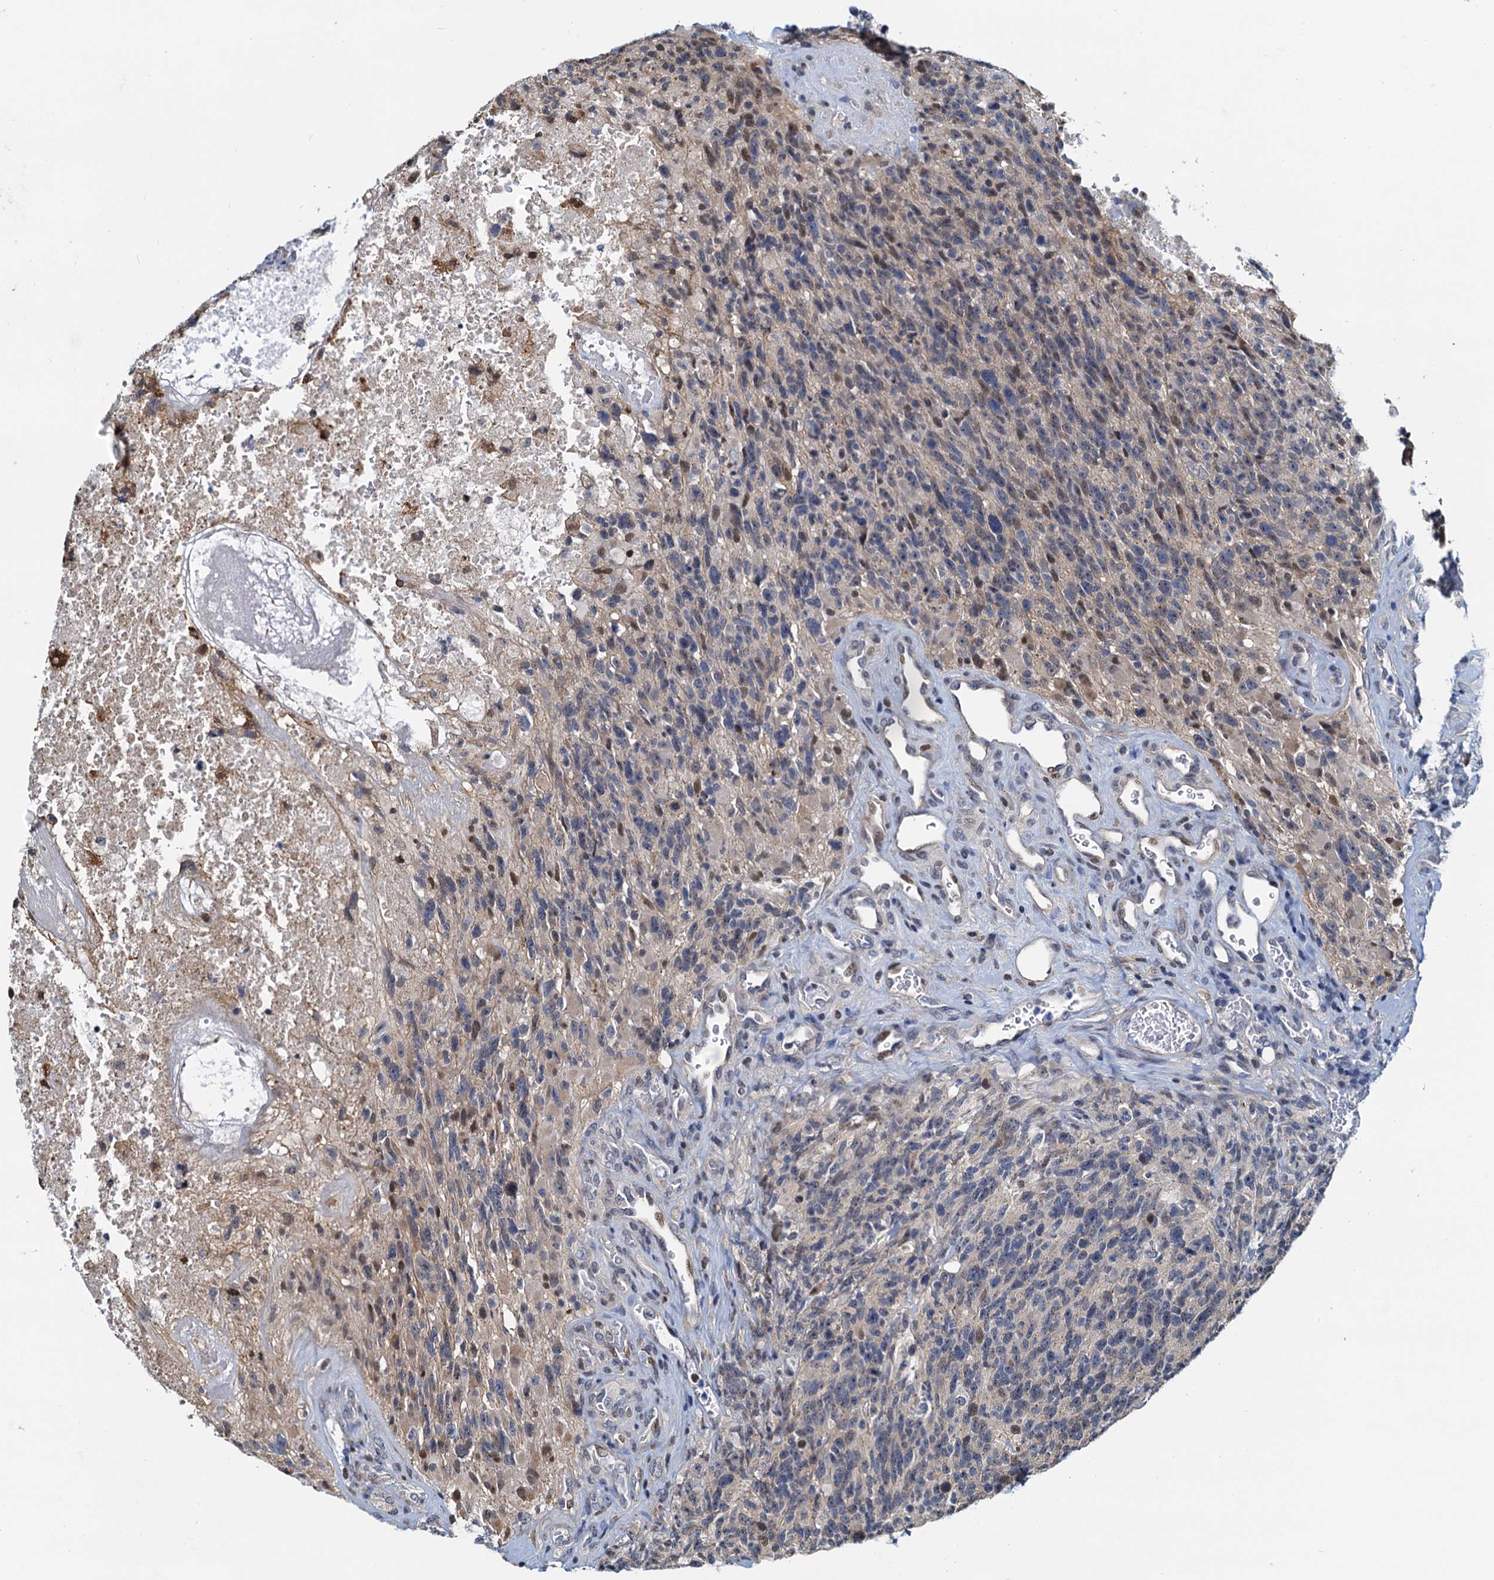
{"staining": {"intensity": "moderate", "quantity": "<25%", "location": "nuclear"}, "tissue": "glioma", "cell_type": "Tumor cells", "image_type": "cancer", "snomed": [{"axis": "morphology", "description": "Glioma, malignant, High grade"}, {"axis": "topography", "description": "Brain"}], "caption": "A photomicrograph showing moderate nuclear expression in approximately <25% of tumor cells in malignant high-grade glioma, as visualized by brown immunohistochemical staining.", "gene": "PTGES3", "patient": {"sex": "male", "age": 76}}